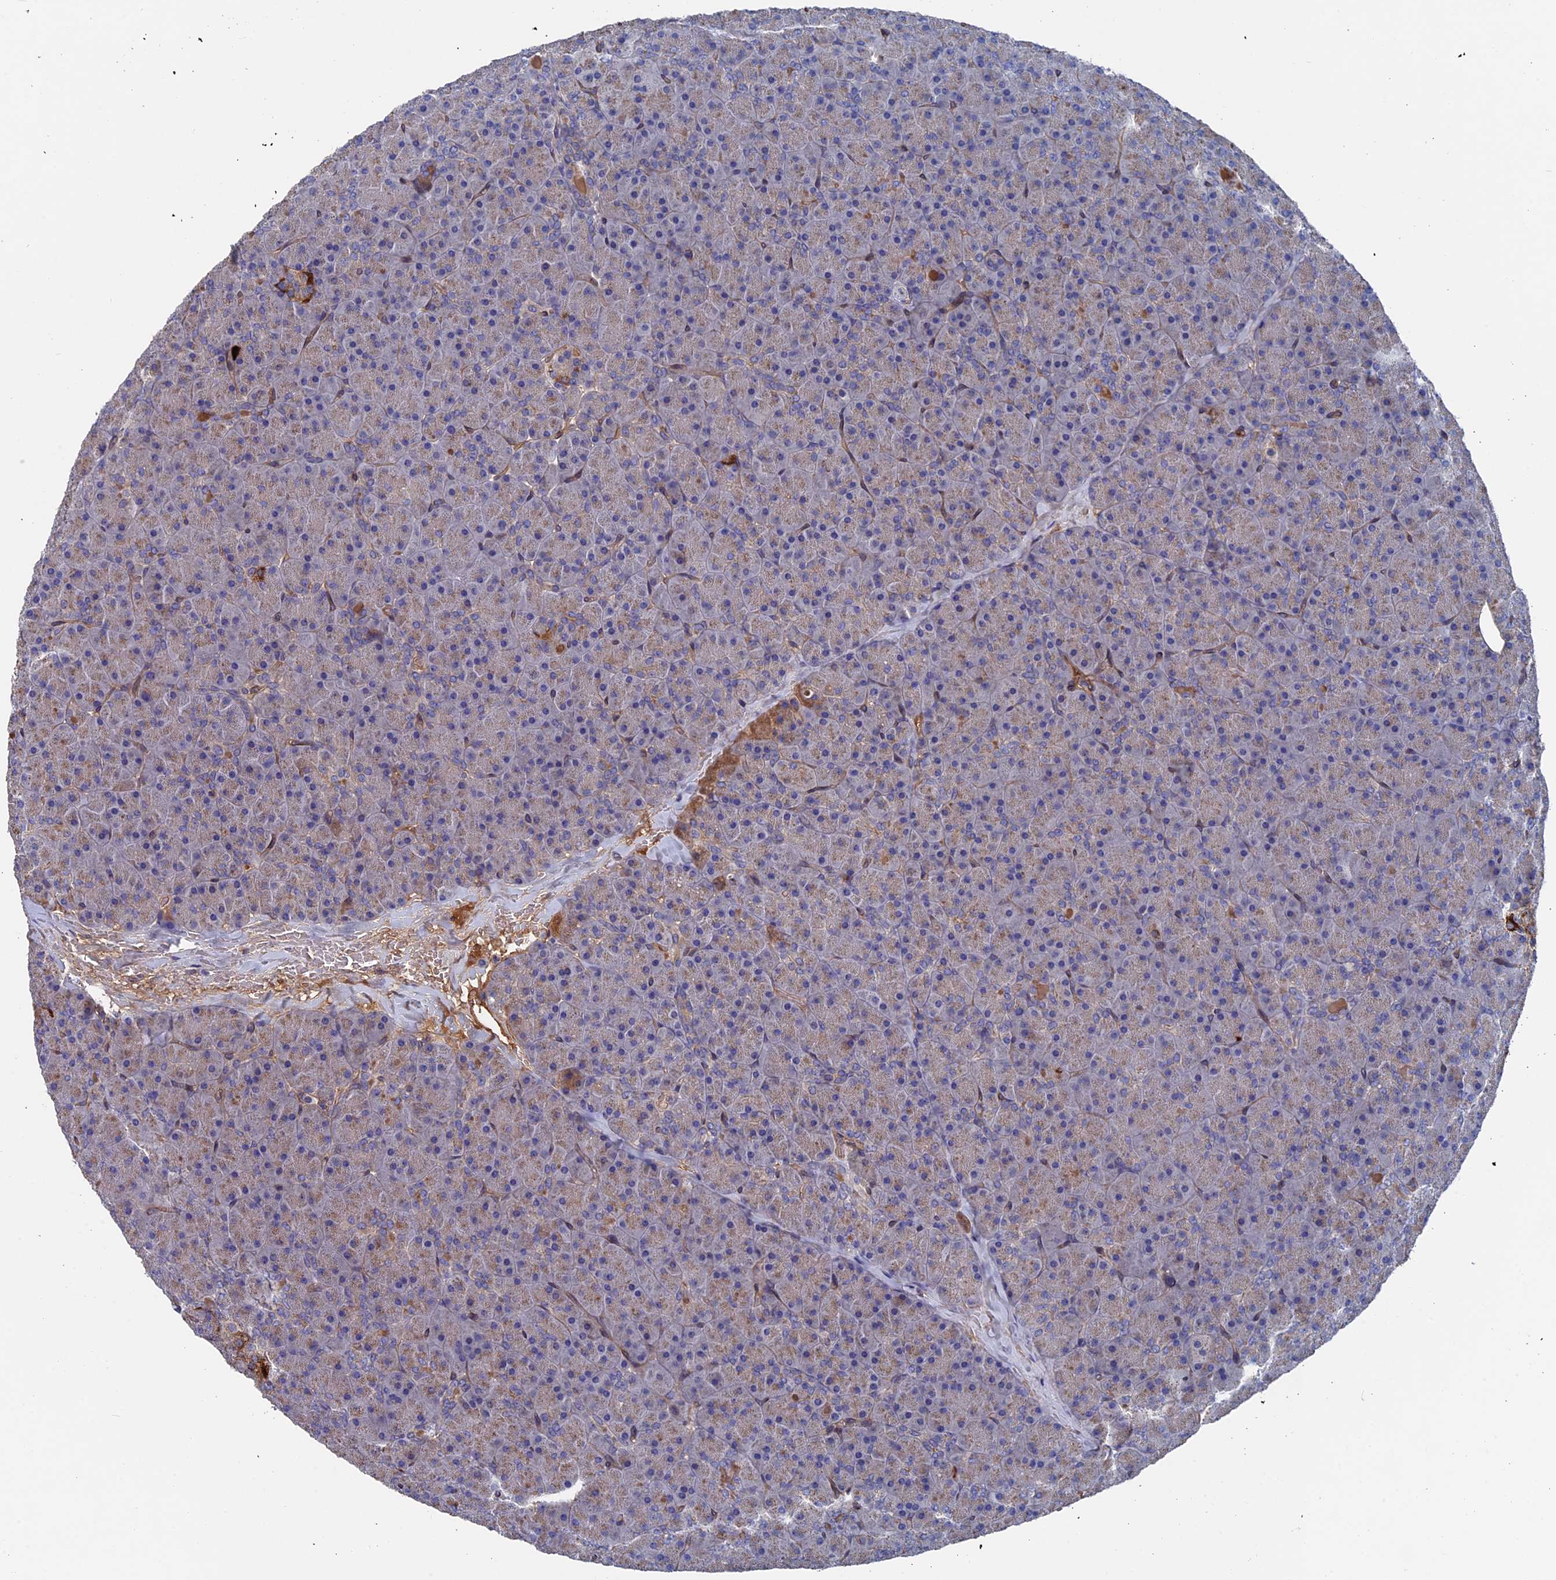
{"staining": {"intensity": "moderate", "quantity": "<25%", "location": "cytoplasmic/membranous"}, "tissue": "pancreas", "cell_type": "Exocrine glandular cells", "image_type": "normal", "snomed": [{"axis": "morphology", "description": "Normal tissue, NOS"}, {"axis": "topography", "description": "Pancreas"}], "caption": "Pancreas stained with a brown dye reveals moderate cytoplasmic/membranous positive staining in about <25% of exocrine glandular cells.", "gene": "RPUSD1", "patient": {"sex": "male", "age": 36}}